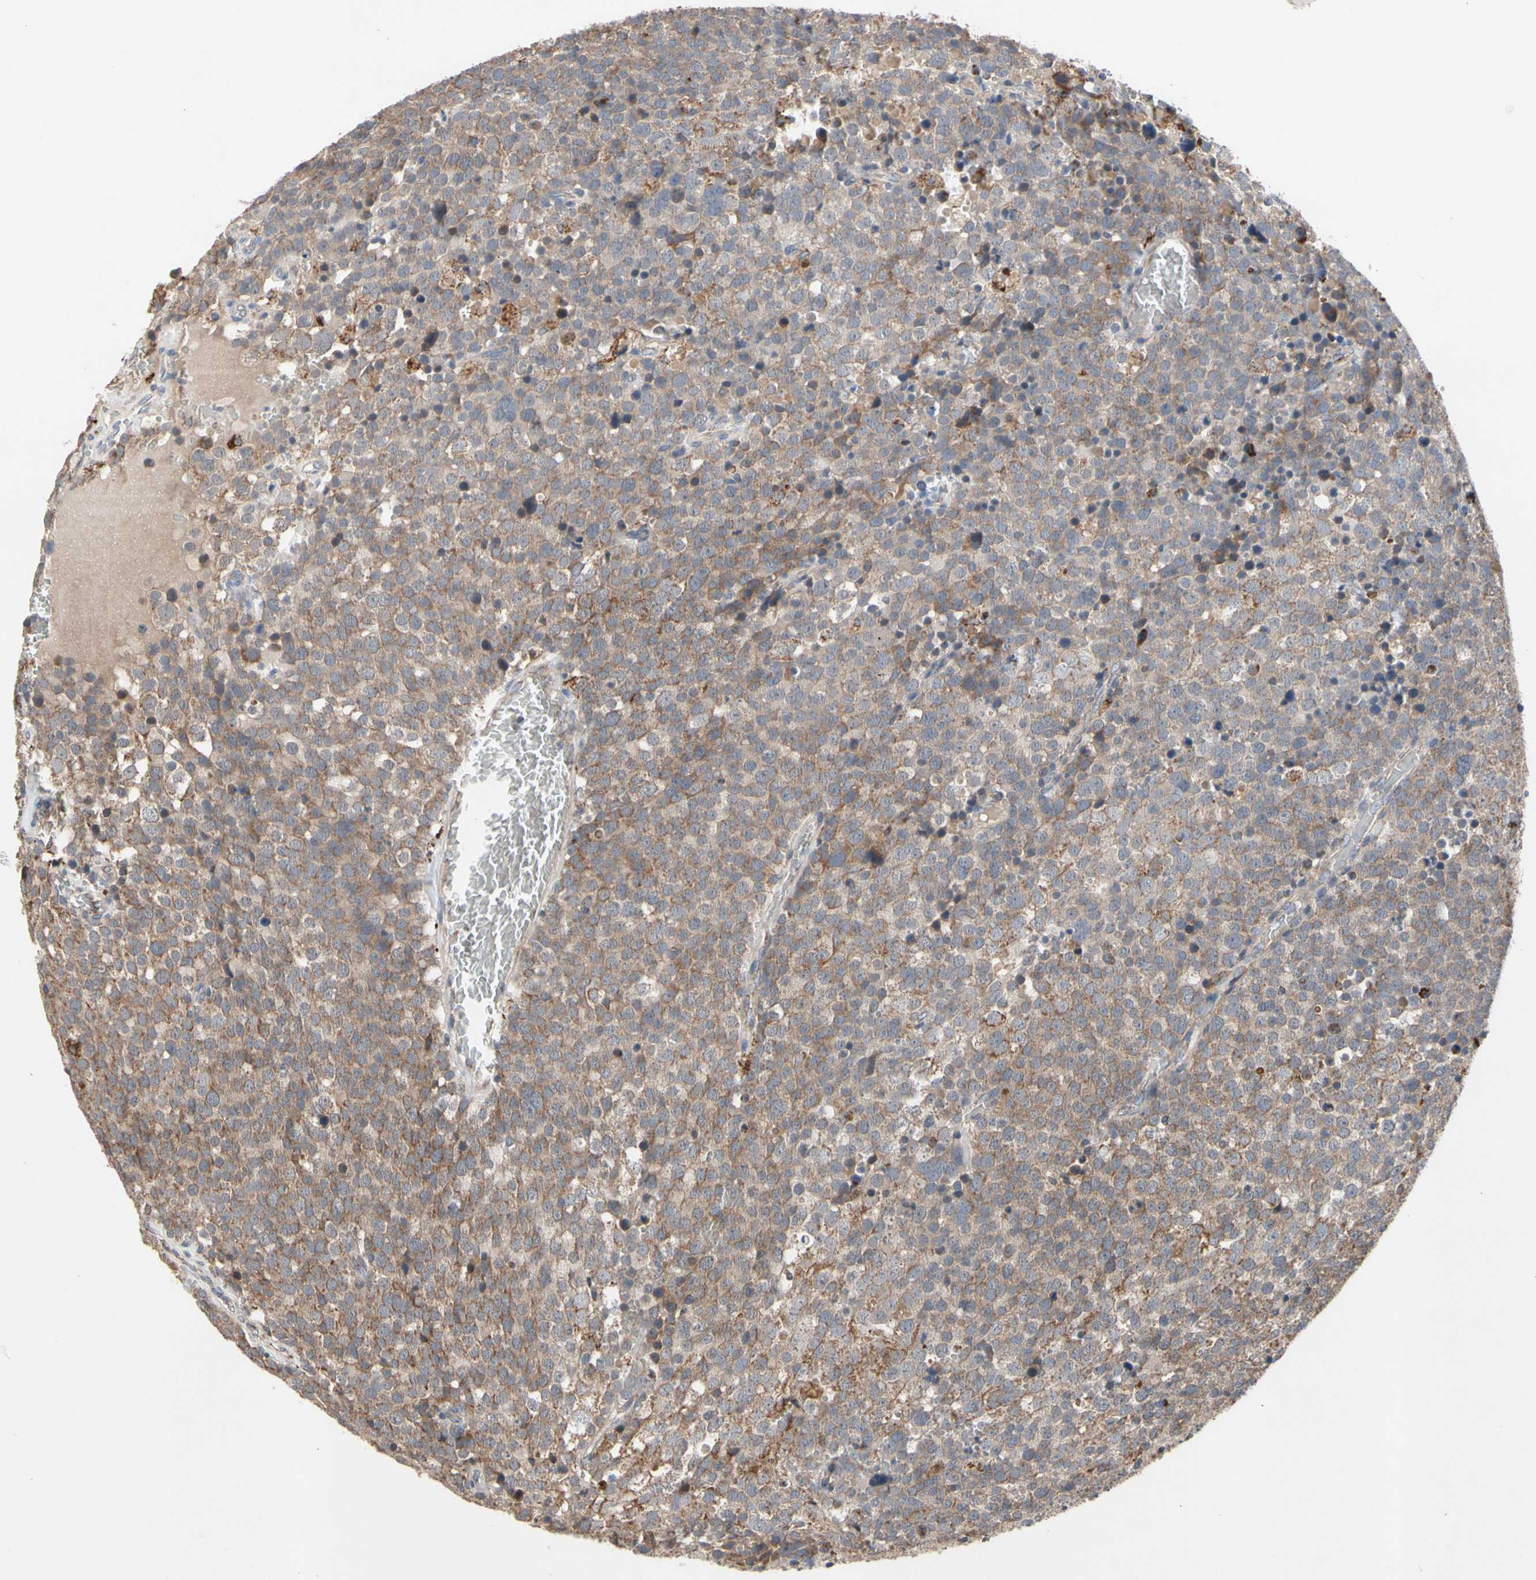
{"staining": {"intensity": "moderate", "quantity": ">75%", "location": "cytoplasmic/membranous"}, "tissue": "testis cancer", "cell_type": "Tumor cells", "image_type": "cancer", "snomed": [{"axis": "morphology", "description": "Seminoma, NOS"}, {"axis": "topography", "description": "Testis"}], "caption": "IHC staining of seminoma (testis), which reveals medium levels of moderate cytoplasmic/membranous staining in about >75% of tumor cells indicating moderate cytoplasmic/membranous protein positivity. The staining was performed using DAB (brown) for protein detection and nuclei were counterstained in hematoxylin (blue).", "gene": "GPD2", "patient": {"sex": "male", "age": 71}}